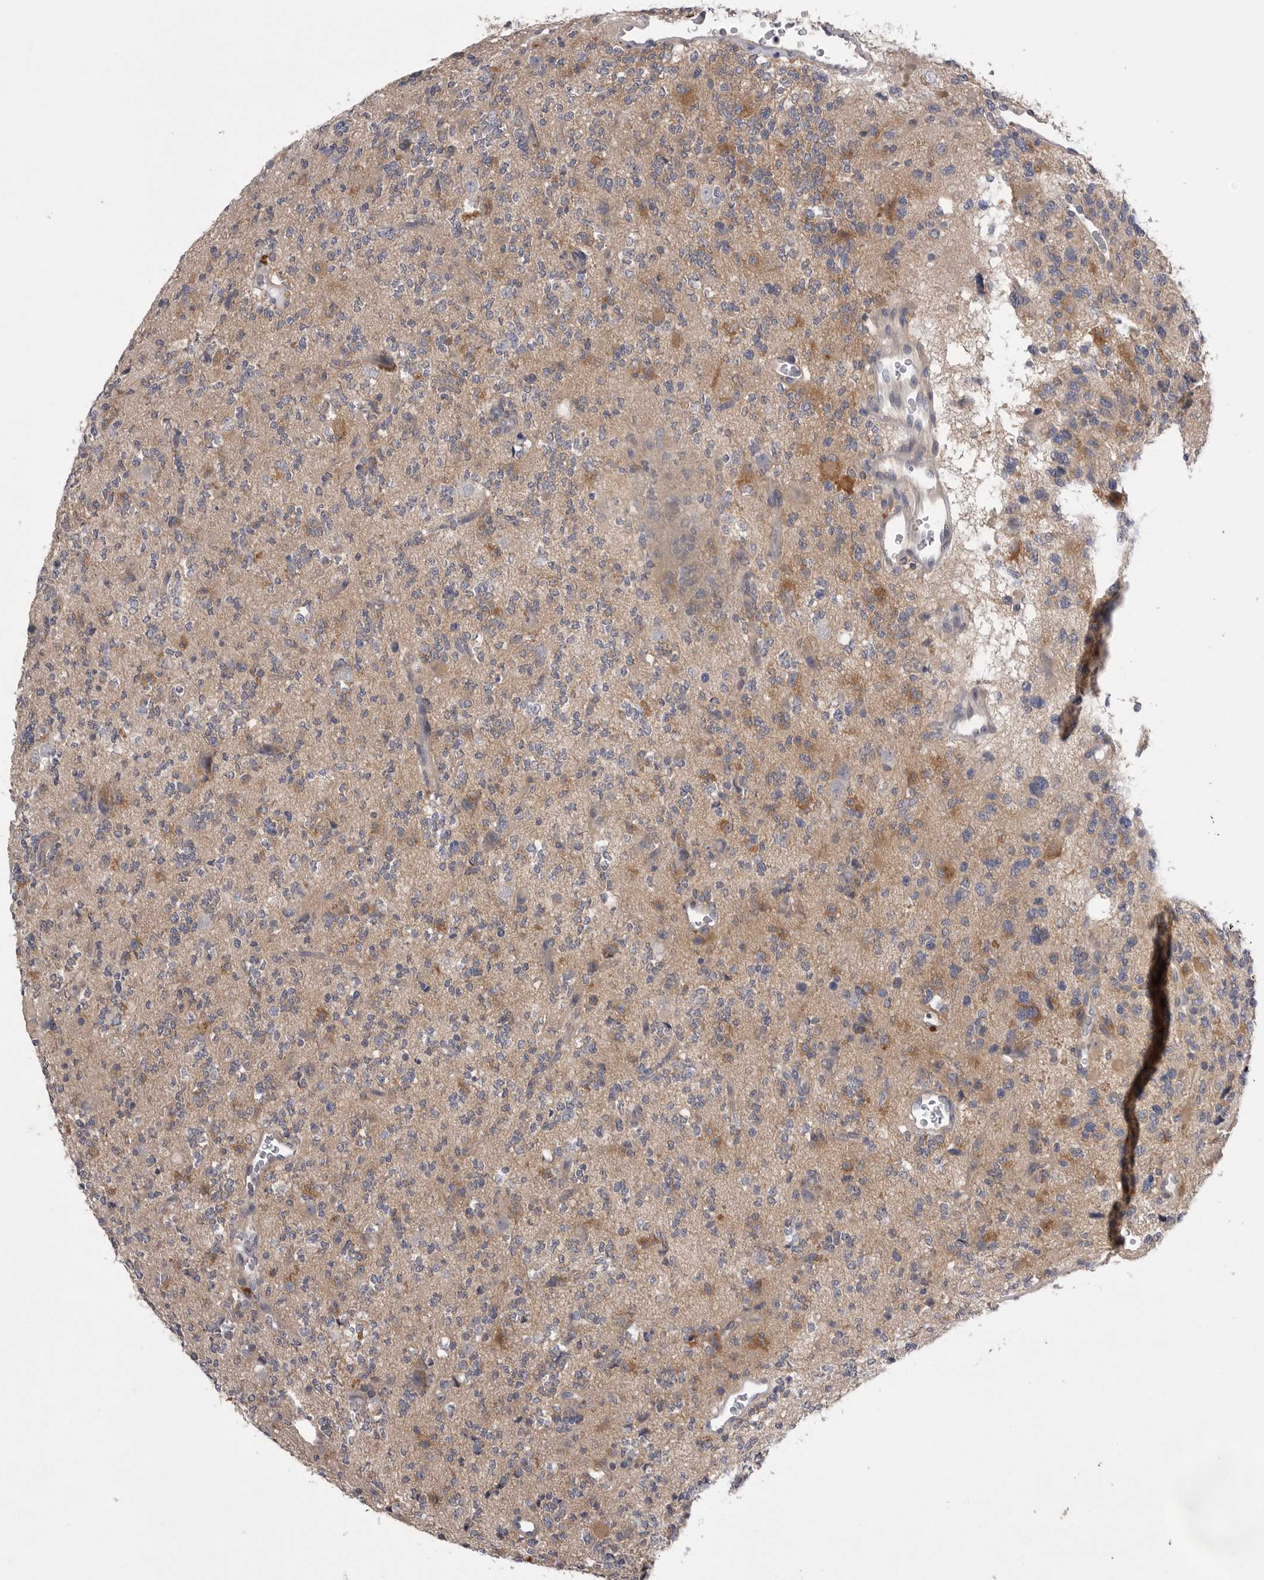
{"staining": {"intensity": "weak", "quantity": ">75%", "location": "cytoplasmic/membranous"}, "tissue": "glioma", "cell_type": "Tumor cells", "image_type": "cancer", "snomed": [{"axis": "morphology", "description": "Glioma, malignant, High grade"}, {"axis": "topography", "description": "Brain"}], "caption": "A low amount of weak cytoplasmic/membranous staining is seen in approximately >75% of tumor cells in glioma tissue.", "gene": "VAC14", "patient": {"sex": "female", "age": 62}}